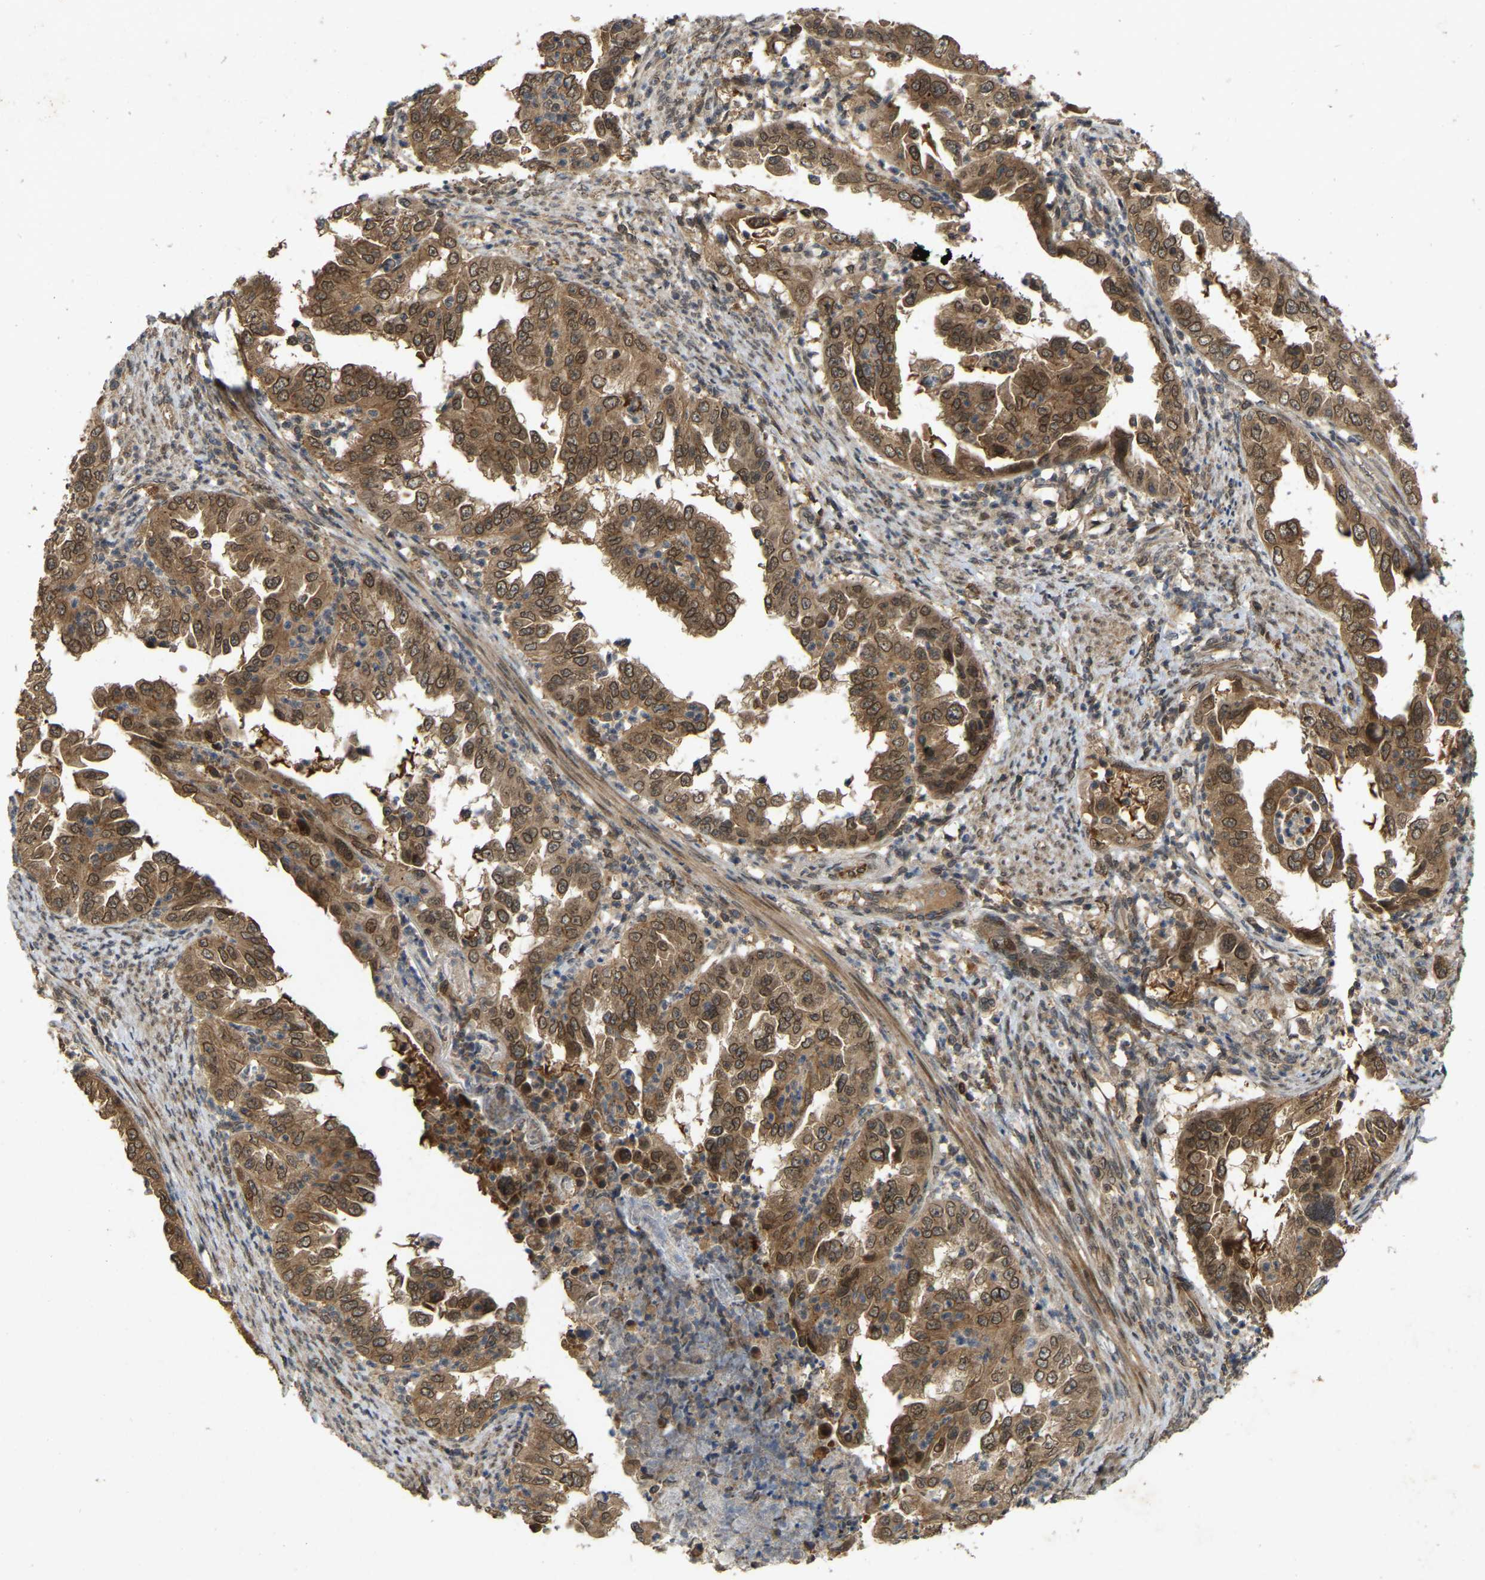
{"staining": {"intensity": "moderate", "quantity": ">75%", "location": "cytoplasmic/membranous,nuclear"}, "tissue": "endometrial cancer", "cell_type": "Tumor cells", "image_type": "cancer", "snomed": [{"axis": "morphology", "description": "Adenocarcinoma, NOS"}, {"axis": "topography", "description": "Endometrium"}], "caption": "Adenocarcinoma (endometrial) stained for a protein shows moderate cytoplasmic/membranous and nuclear positivity in tumor cells.", "gene": "KIAA1549", "patient": {"sex": "female", "age": 85}}